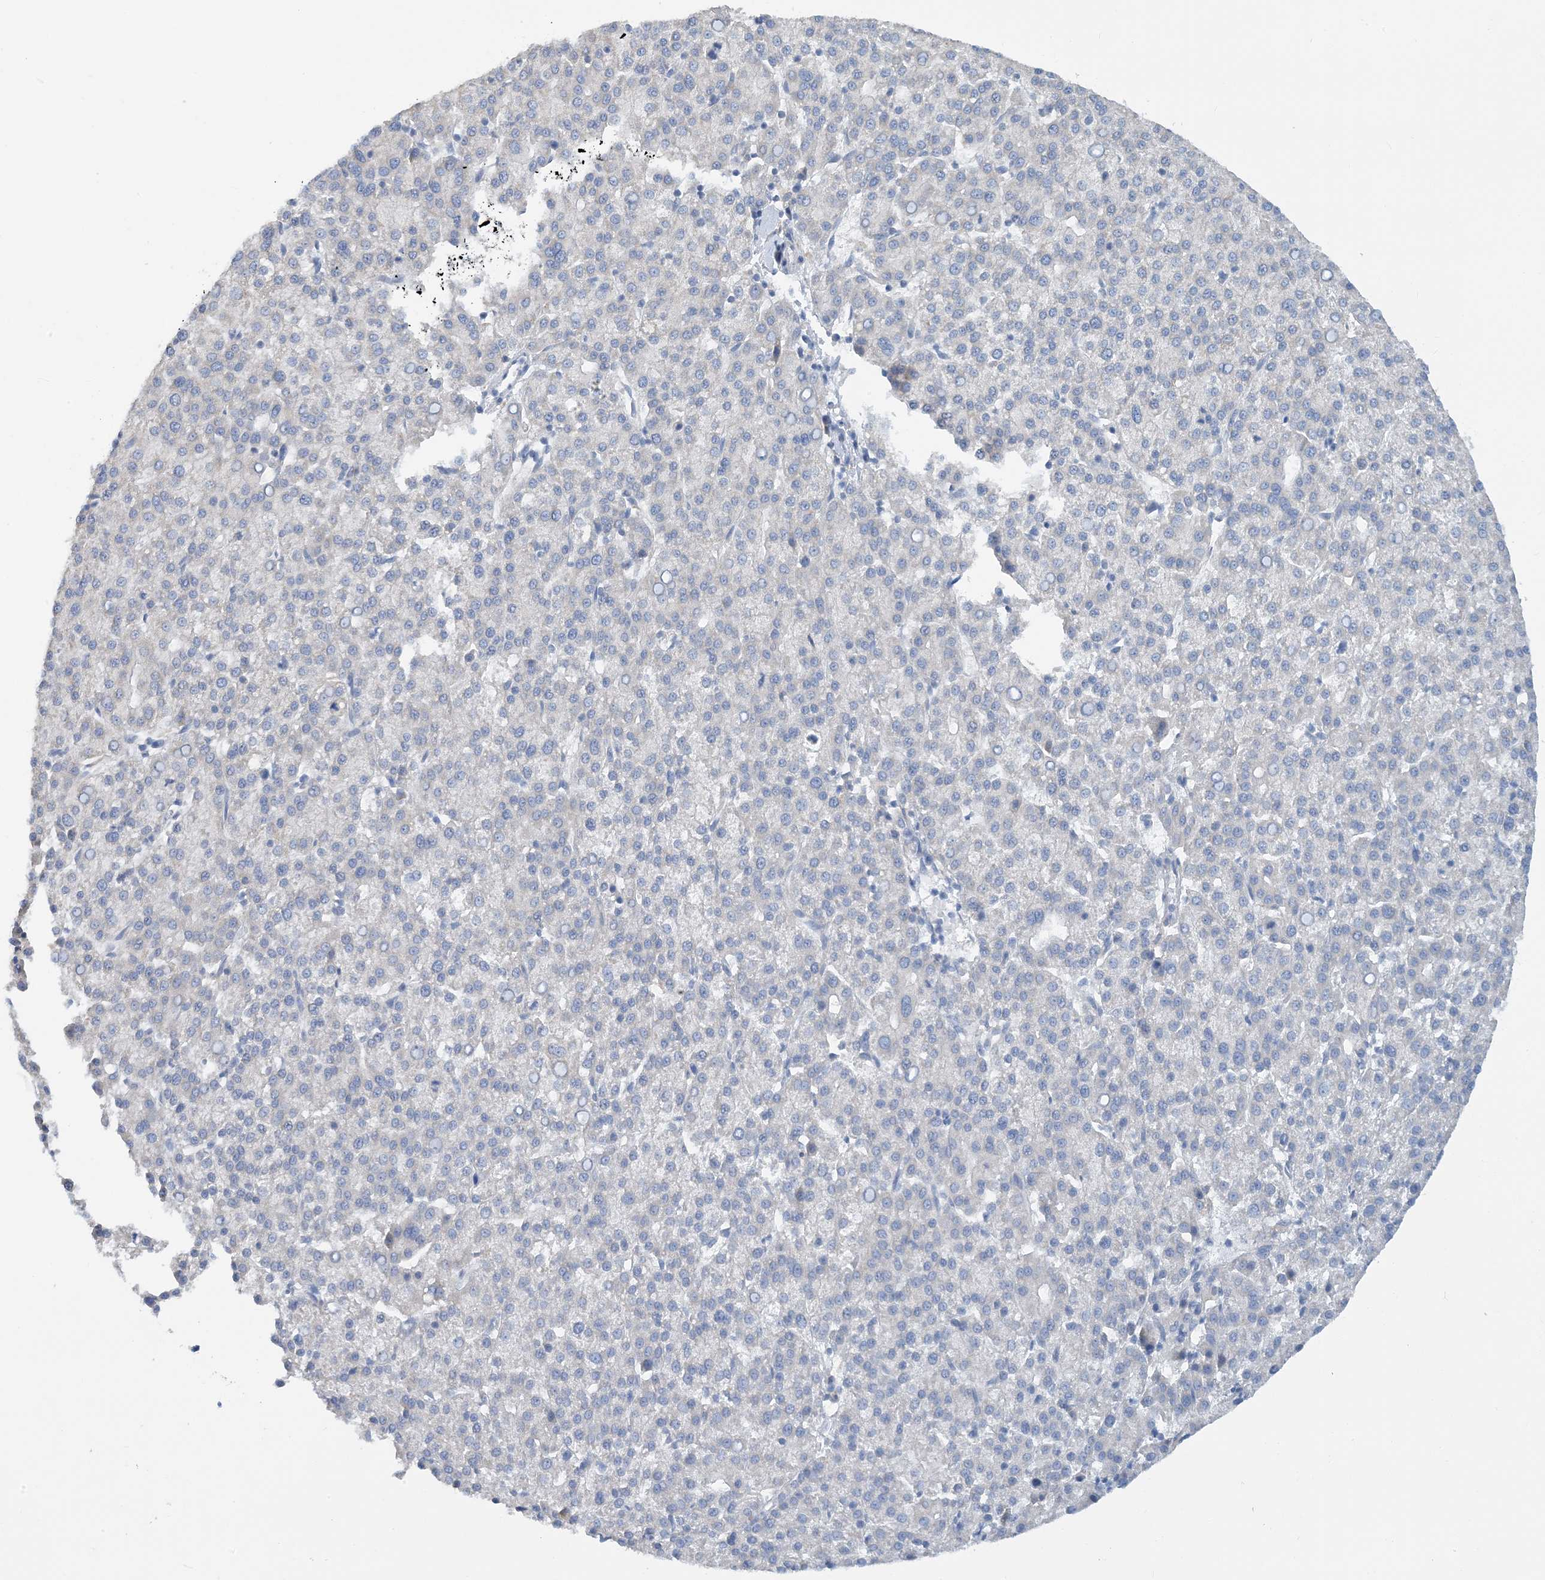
{"staining": {"intensity": "negative", "quantity": "none", "location": "none"}, "tissue": "liver cancer", "cell_type": "Tumor cells", "image_type": "cancer", "snomed": [{"axis": "morphology", "description": "Carcinoma, Hepatocellular, NOS"}, {"axis": "topography", "description": "Liver"}], "caption": "High power microscopy photomicrograph of an immunohistochemistry photomicrograph of hepatocellular carcinoma (liver), revealing no significant expression in tumor cells. (Immunohistochemistry (ihc), brightfield microscopy, high magnification).", "gene": "ZCCHC18", "patient": {"sex": "female", "age": 58}}